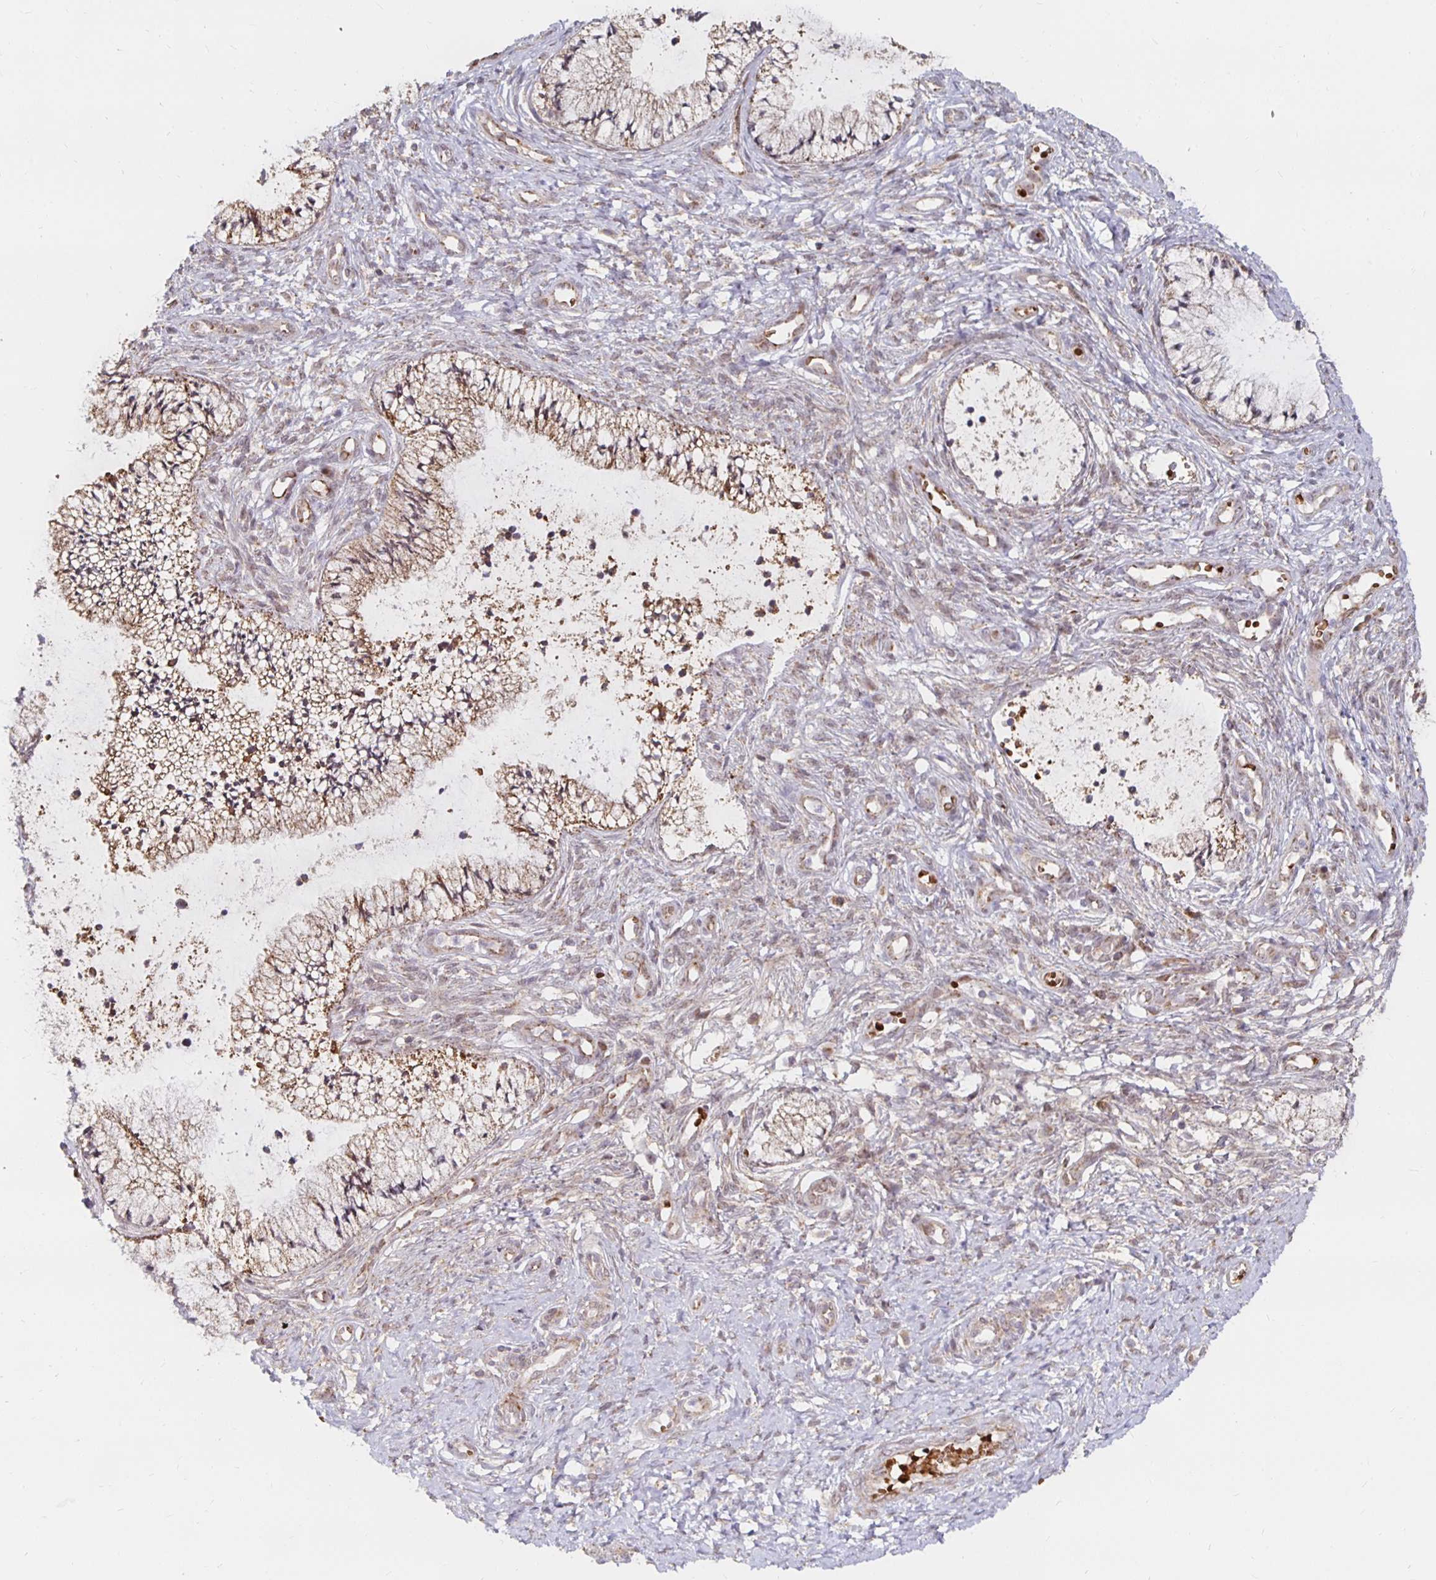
{"staining": {"intensity": "strong", "quantity": "25%-75%", "location": "cytoplasmic/membranous"}, "tissue": "cervix", "cell_type": "Glandular cells", "image_type": "normal", "snomed": [{"axis": "morphology", "description": "Normal tissue, NOS"}, {"axis": "topography", "description": "Cervix"}], "caption": "The image shows immunohistochemical staining of unremarkable cervix. There is strong cytoplasmic/membranous expression is identified in approximately 25%-75% of glandular cells. The staining was performed using DAB (3,3'-diaminobenzidine), with brown indicating positive protein expression. Nuclei are stained blue with hematoxylin.", "gene": "MRPL28", "patient": {"sex": "female", "age": 37}}